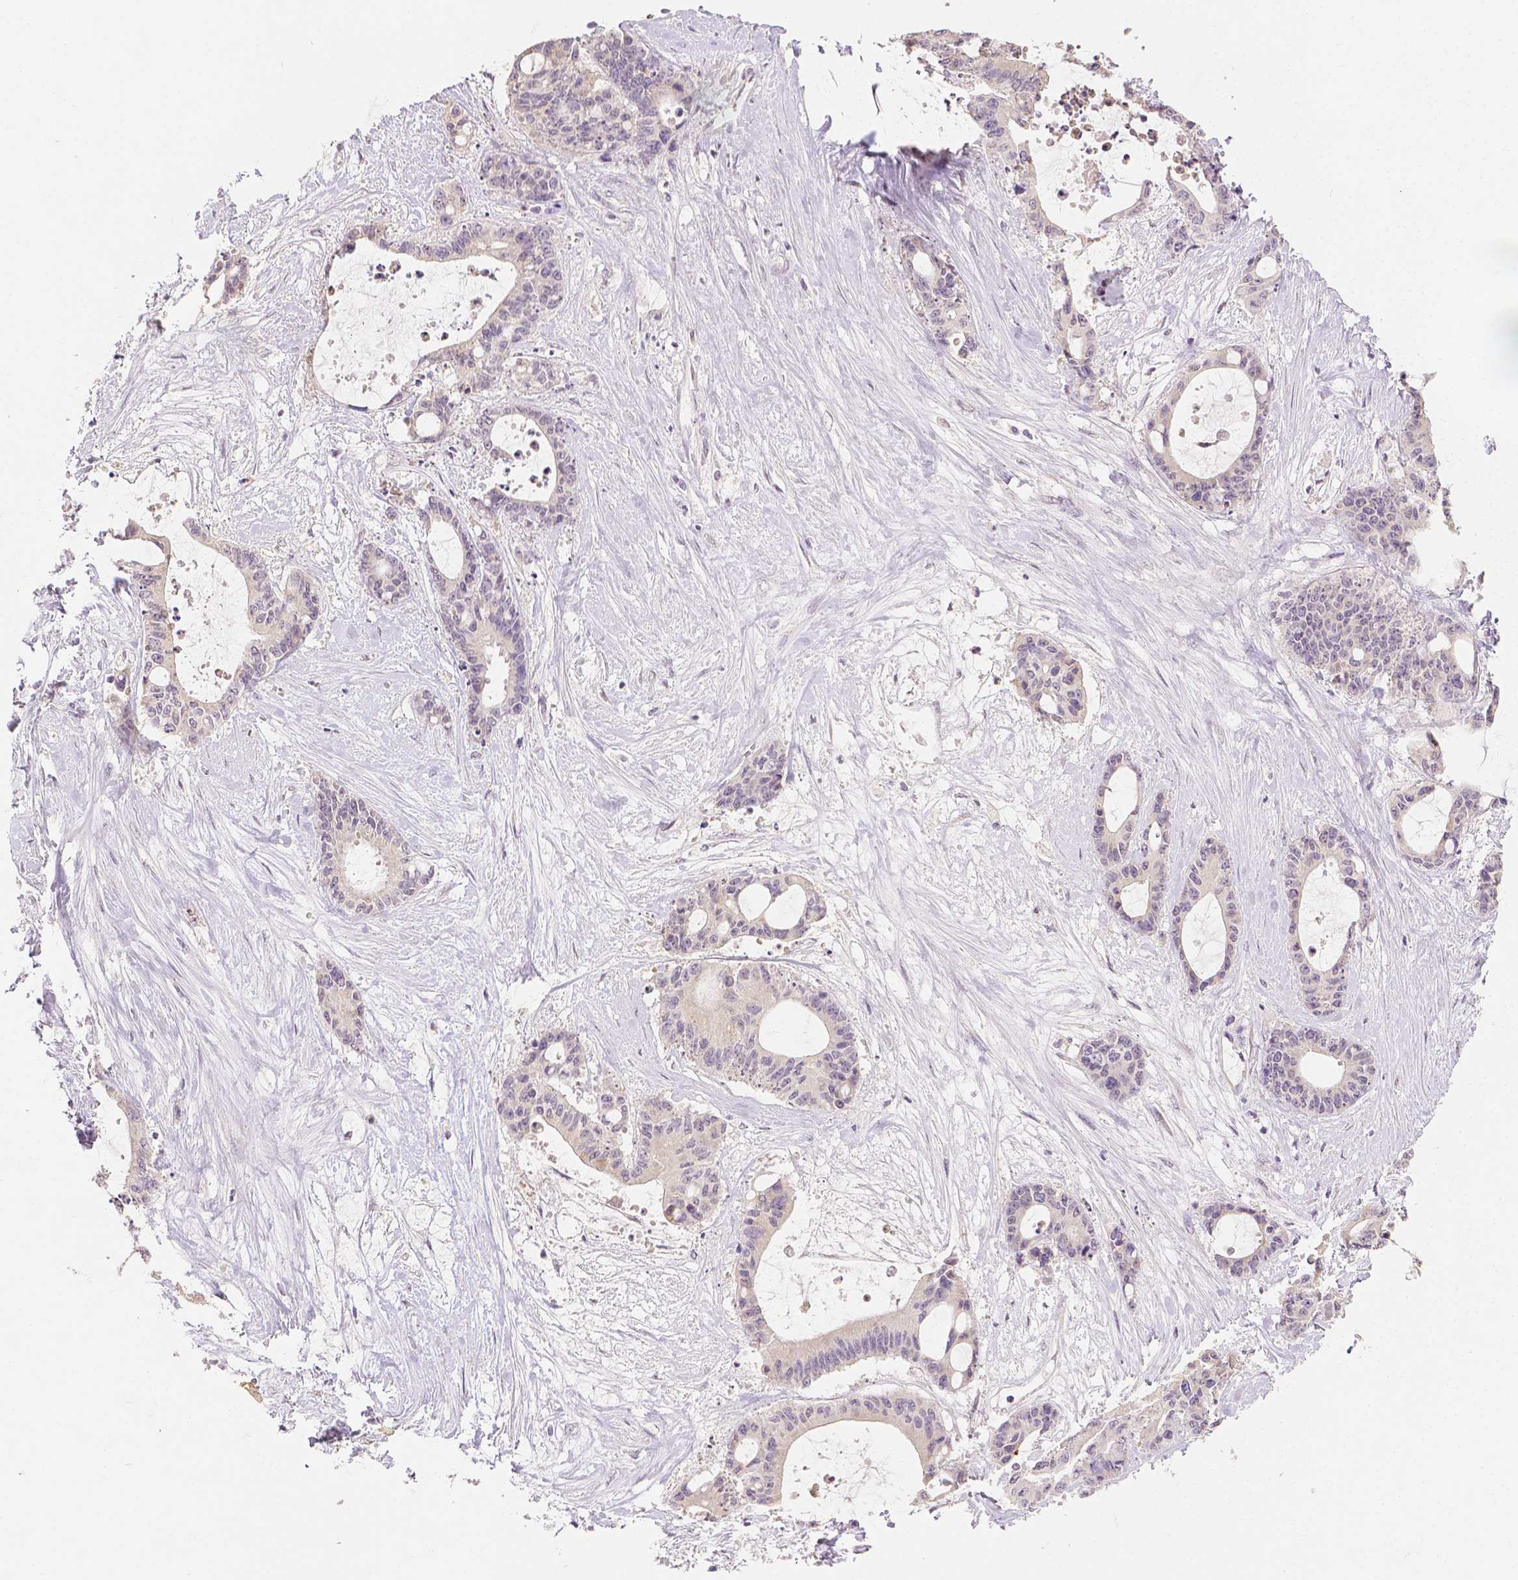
{"staining": {"intensity": "weak", "quantity": ">75%", "location": "cytoplasmic/membranous"}, "tissue": "liver cancer", "cell_type": "Tumor cells", "image_type": "cancer", "snomed": [{"axis": "morphology", "description": "Normal tissue, NOS"}, {"axis": "morphology", "description": "Cholangiocarcinoma"}, {"axis": "topography", "description": "Liver"}, {"axis": "topography", "description": "Peripheral nerve tissue"}], "caption": "Protein analysis of cholangiocarcinoma (liver) tissue shows weak cytoplasmic/membranous expression in approximately >75% of tumor cells.", "gene": "TGM1", "patient": {"sex": "female", "age": 73}}